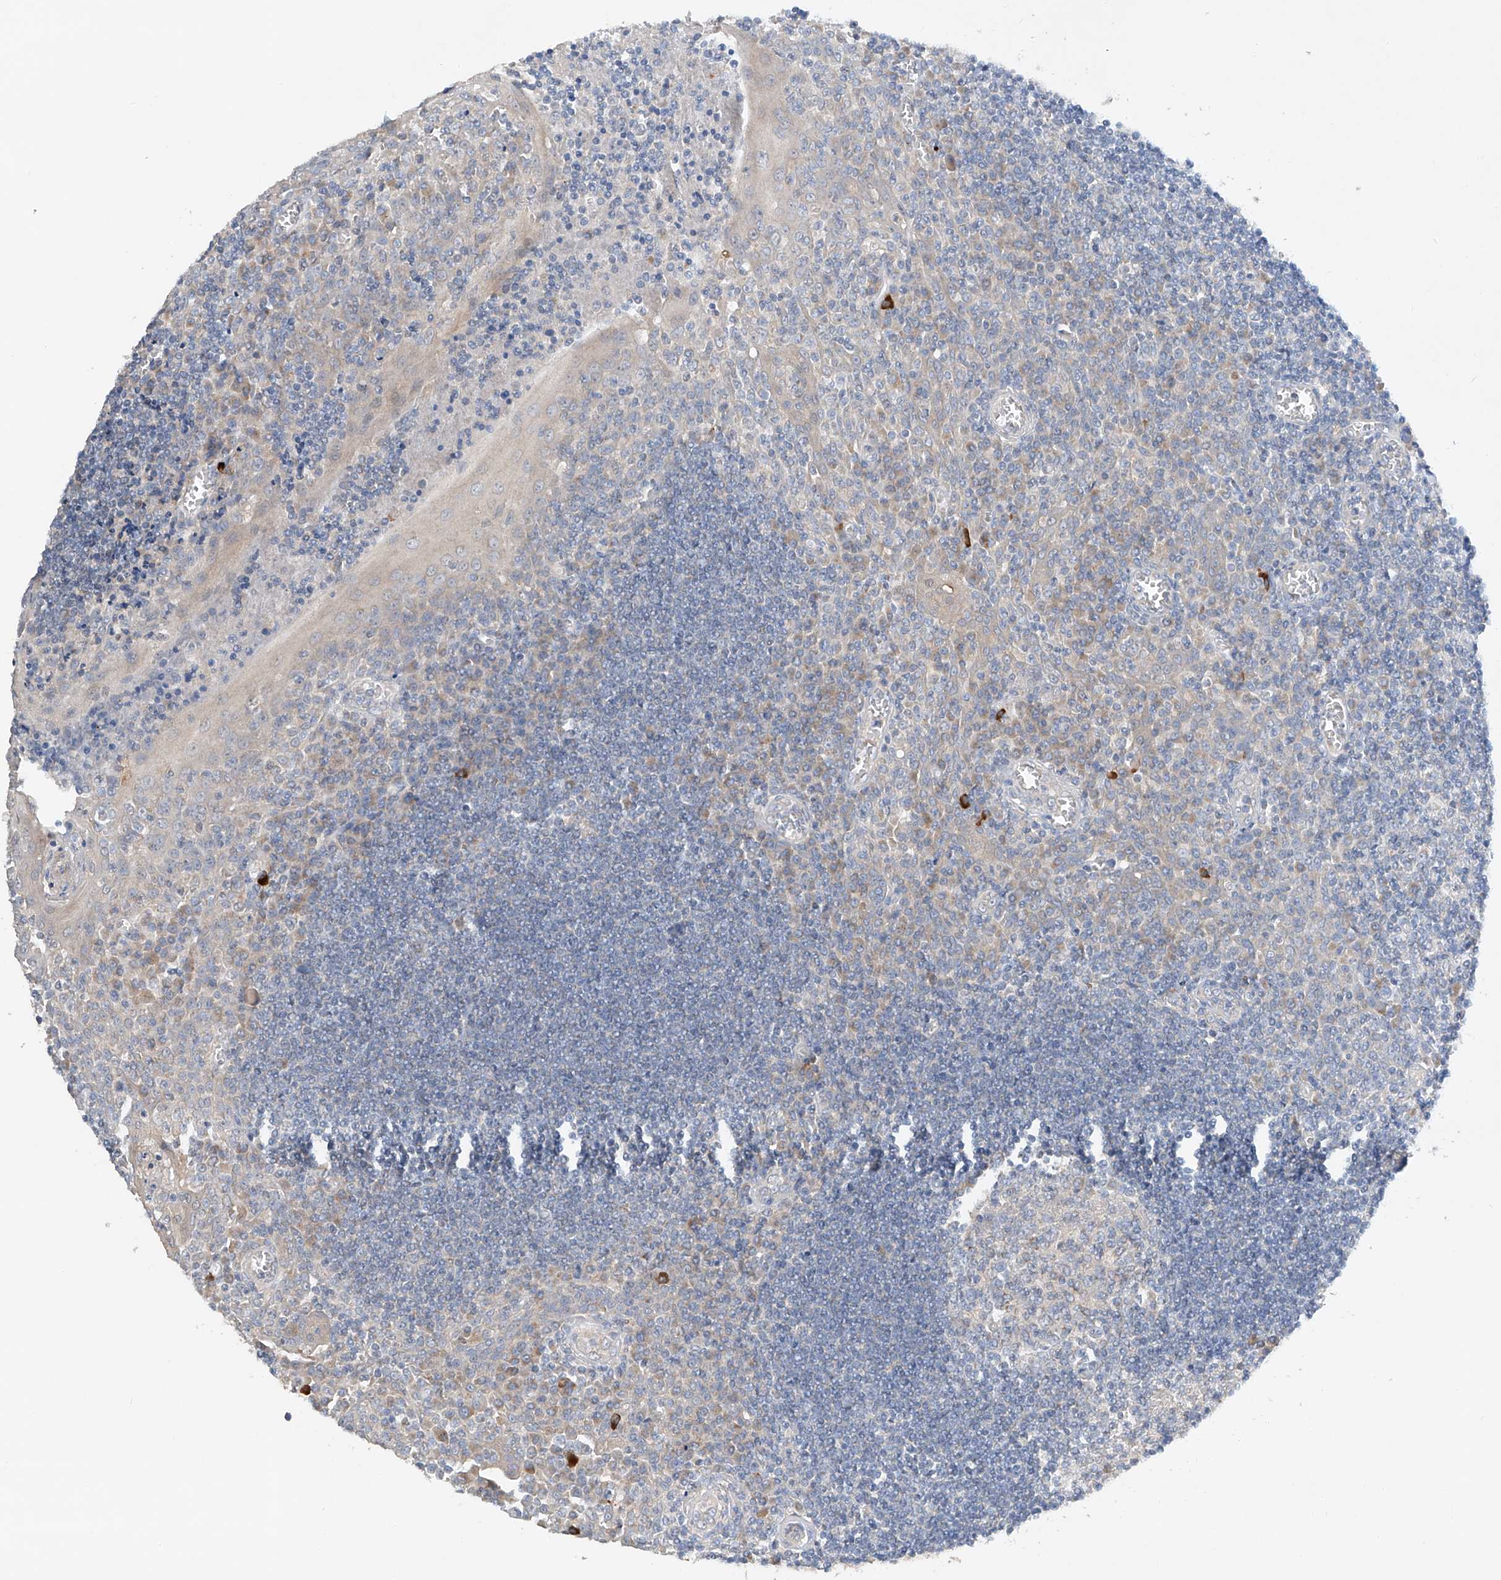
{"staining": {"intensity": "negative", "quantity": "none", "location": "none"}, "tissue": "tonsil", "cell_type": "Germinal center cells", "image_type": "normal", "snomed": [{"axis": "morphology", "description": "Normal tissue, NOS"}, {"axis": "topography", "description": "Tonsil"}], "caption": "Tonsil stained for a protein using IHC demonstrates no staining germinal center cells.", "gene": "GPC4", "patient": {"sex": "male", "age": 27}}